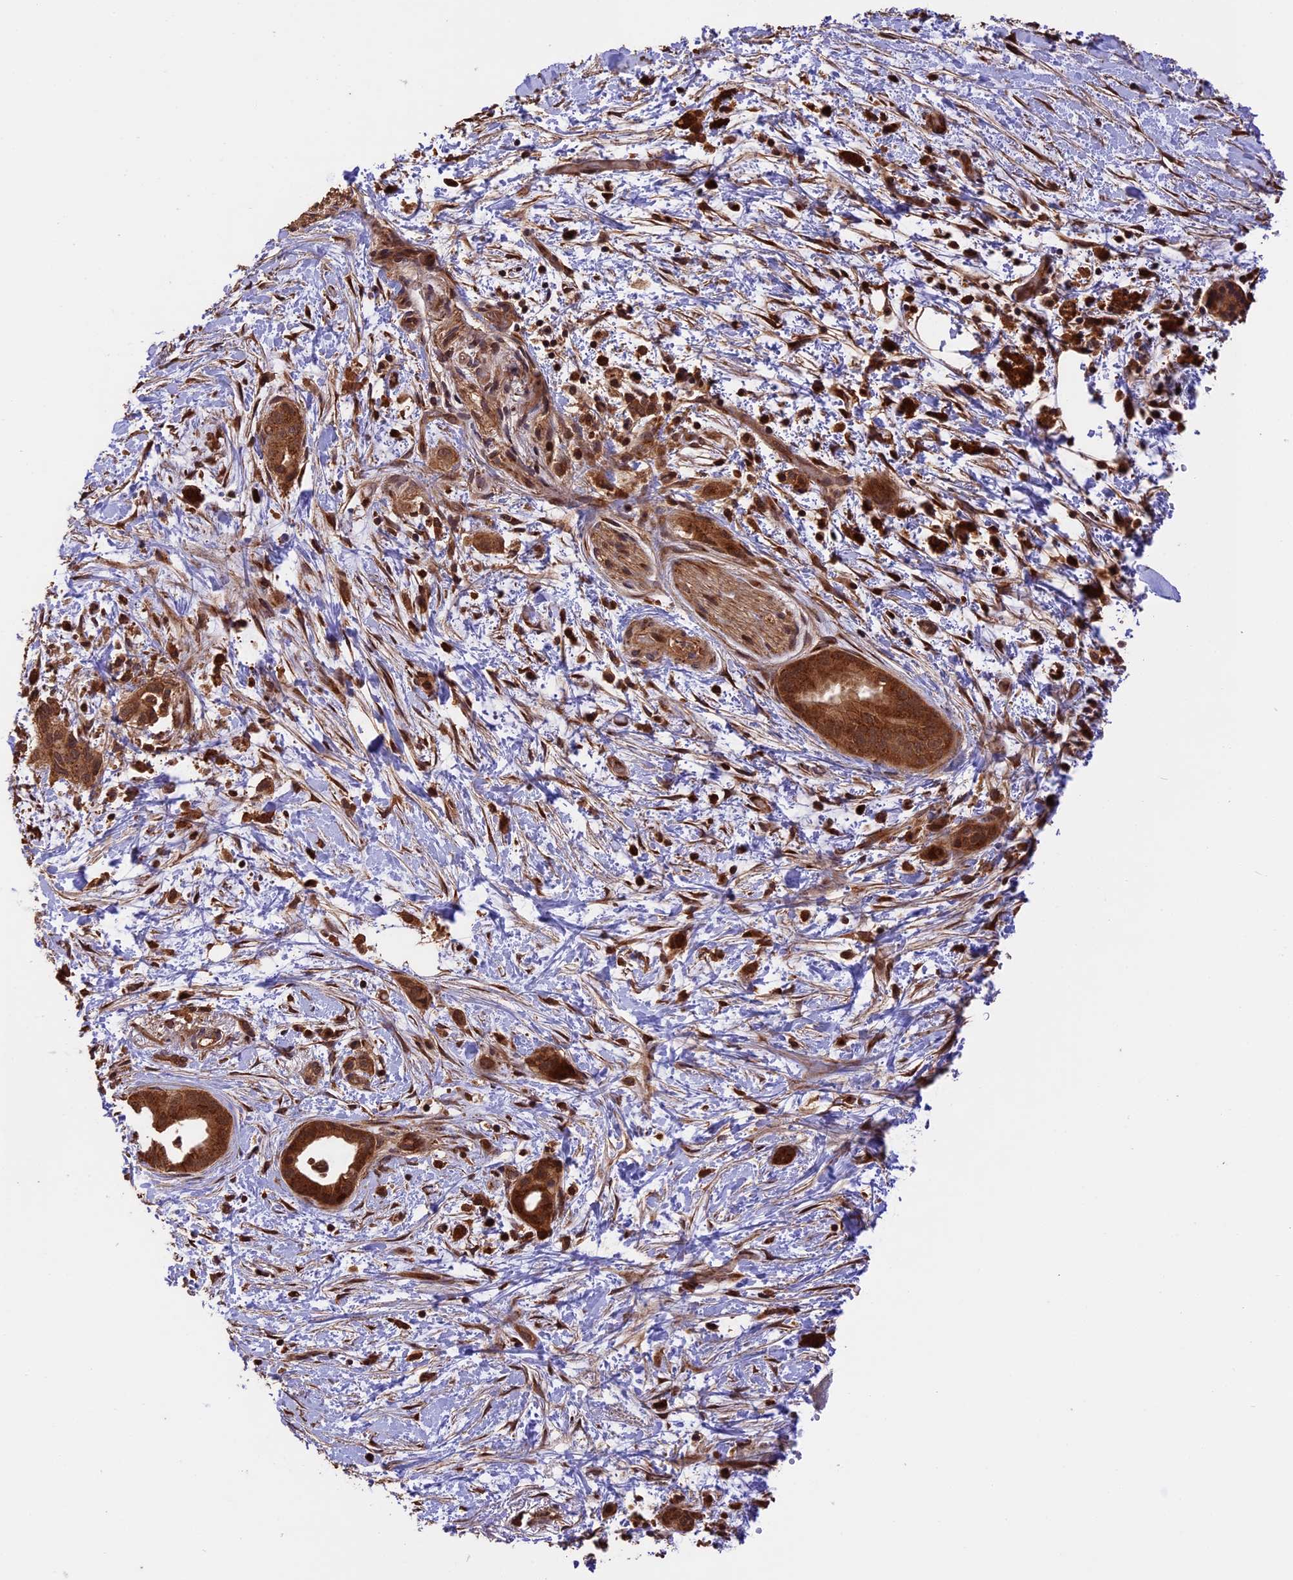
{"staining": {"intensity": "strong", "quantity": ">75%", "location": "cytoplasmic/membranous,nuclear"}, "tissue": "pancreatic cancer", "cell_type": "Tumor cells", "image_type": "cancer", "snomed": [{"axis": "morphology", "description": "Normal tissue, NOS"}, {"axis": "morphology", "description": "Adenocarcinoma, NOS"}, {"axis": "topography", "description": "Pancreas"}, {"axis": "topography", "description": "Peripheral nerve tissue"}], "caption": "Tumor cells show high levels of strong cytoplasmic/membranous and nuclear positivity in about >75% of cells in pancreatic cancer.", "gene": "ESCO1", "patient": {"sex": "female", "age": 63}}